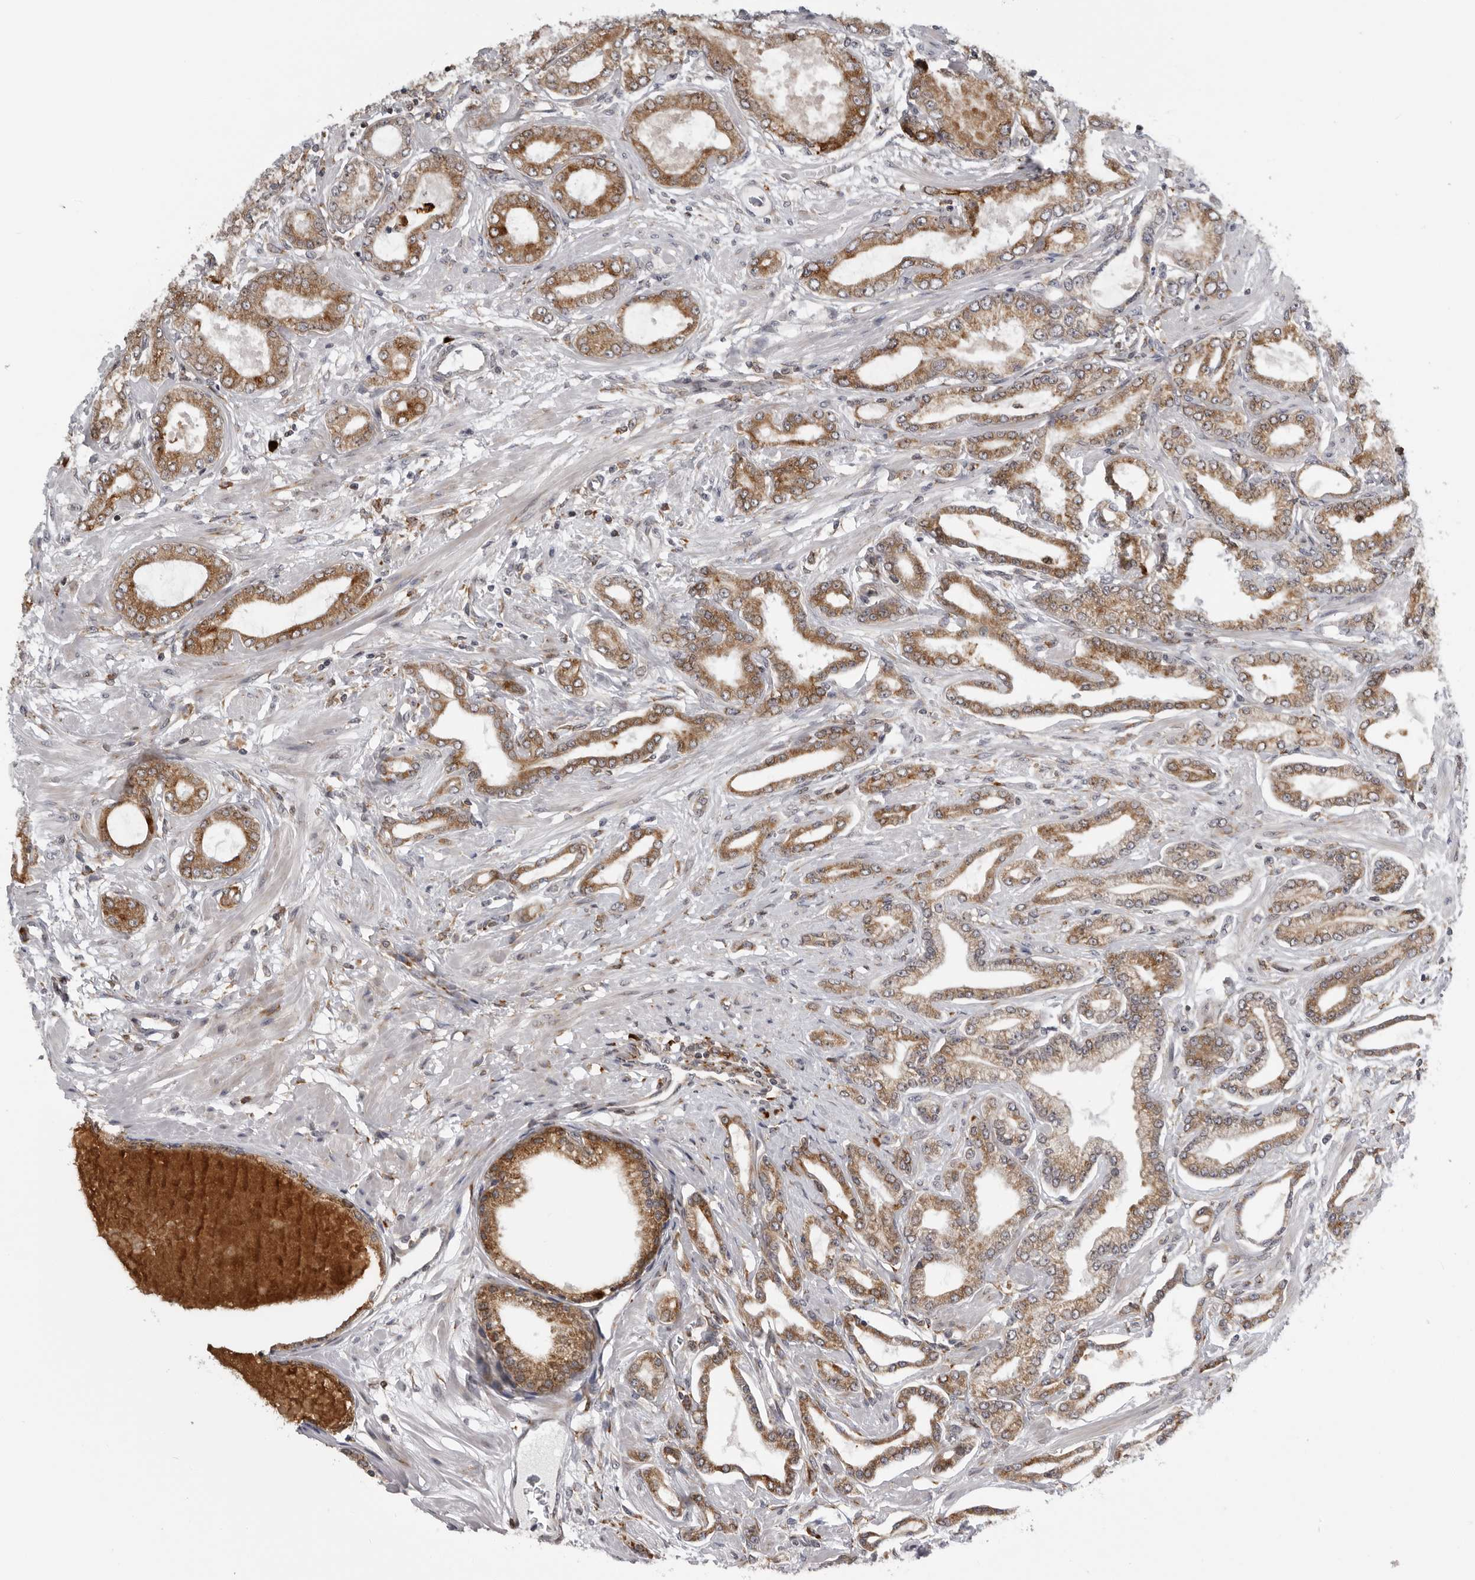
{"staining": {"intensity": "moderate", "quantity": ">75%", "location": "cytoplasmic/membranous"}, "tissue": "prostate cancer", "cell_type": "Tumor cells", "image_type": "cancer", "snomed": [{"axis": "morphology", "description": "Adenocarcinoma, Low grade"}, {"axis": "topography", "description": "Prostate"}], "caption": "Human prostate cancer (low-grade adenocarcinoma) stained for a protein (brown) shows moderate cytoplasmic/membranous positive positivity in about >75% of tumor cells.", "gene": "ALPK2", "patient": {"sex": "male", "age": 63}}